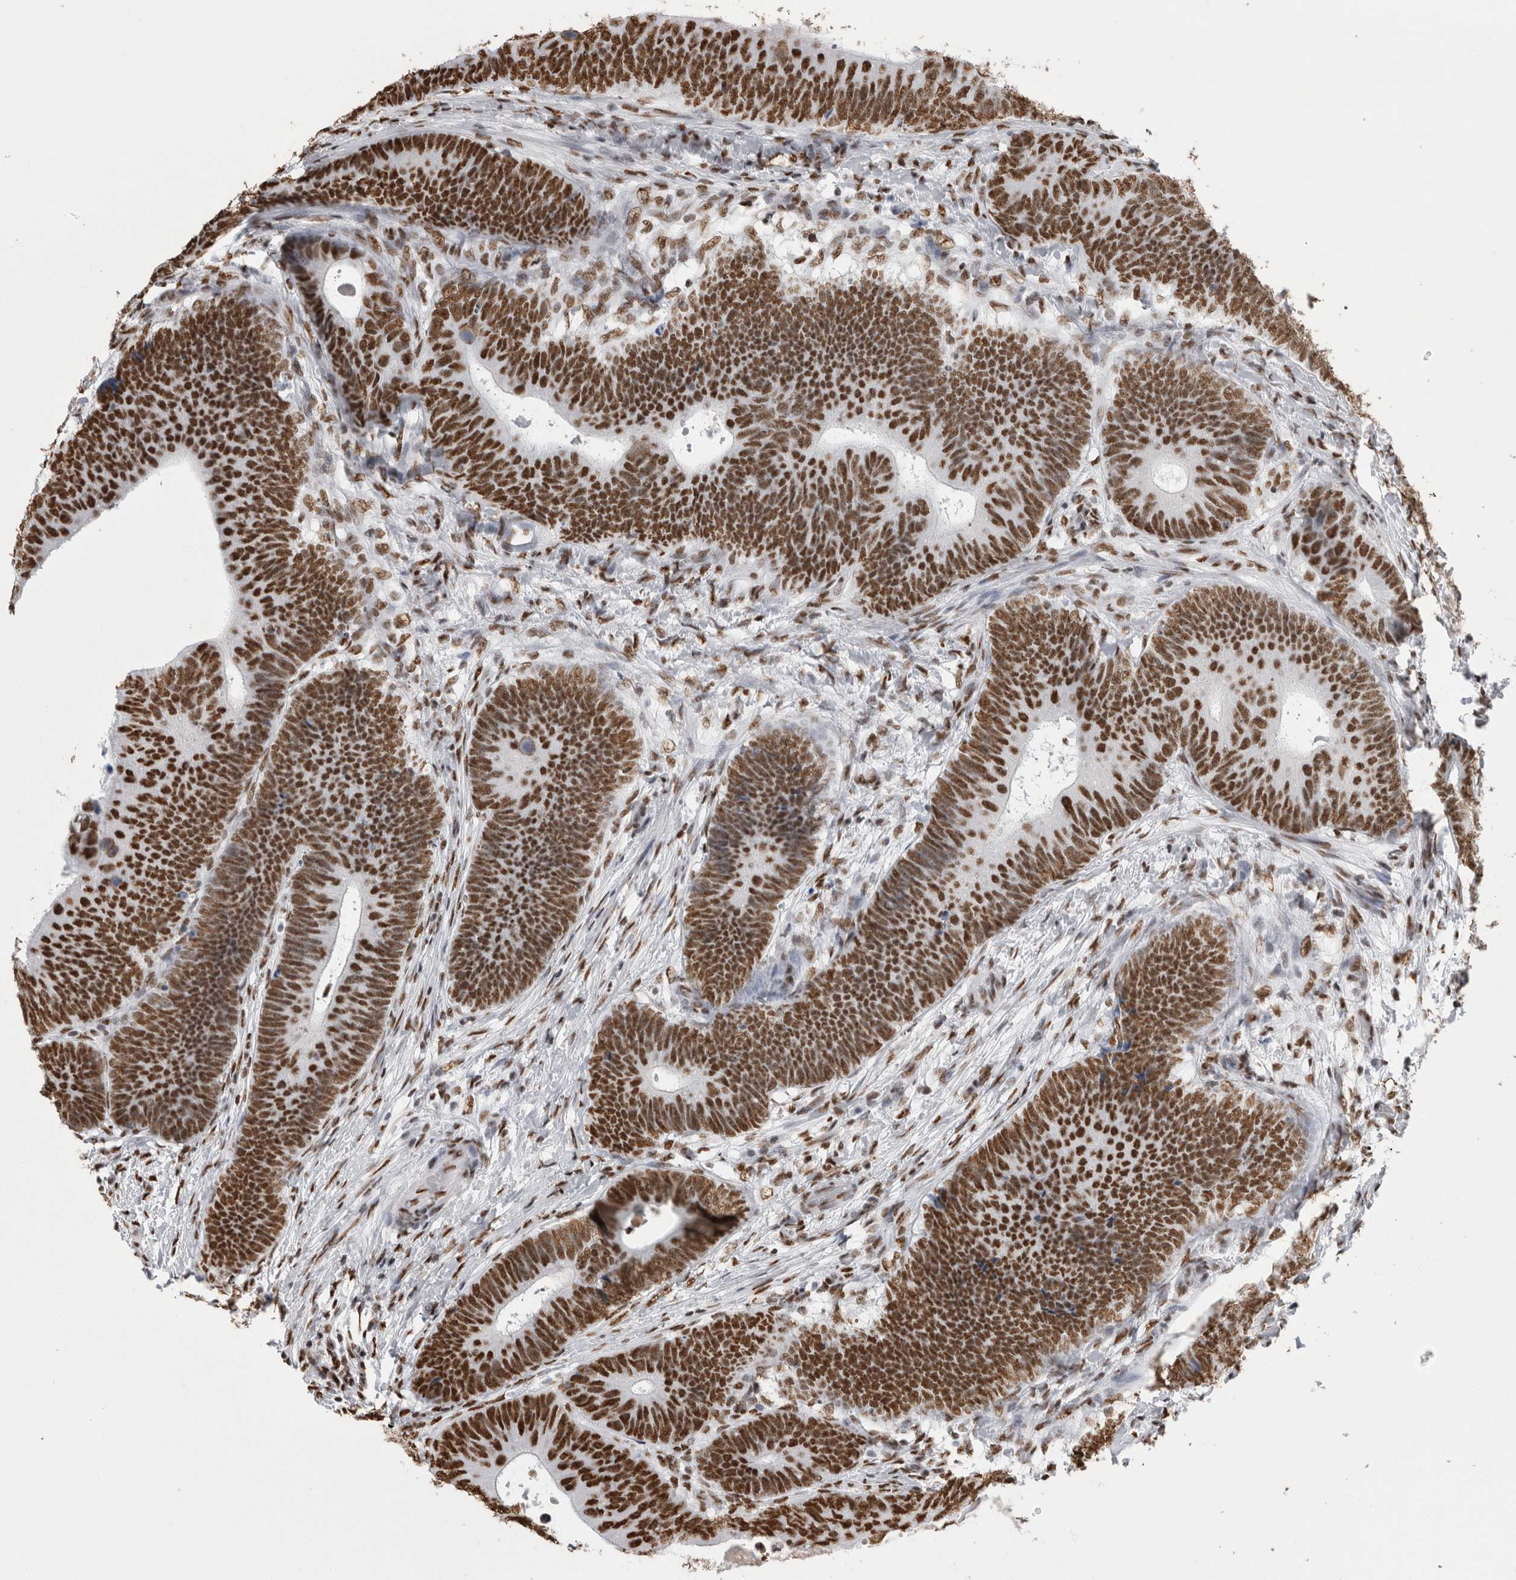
{"staining": {"intensity": "strong", "quantity": ">75%", "location": "nuclear"}, "tissue": "colorectal cancer", "cell_type": "Tumor cells", "image_type": "cancer", "snomed": [{"axis": "morphology", "description": "Adenocarcinoma, NOS"}, {"axis": "topography", "description": "Colon"}], "caption": "The micrograph shows a brown stain indicating the presence of a protein in the nuclear of tumor cells in colorectal cancer. (IHC, brightfield microscopy, high magnification).", "gene": "ALPK3", "patient": {"sex": "male", "age": 56}}